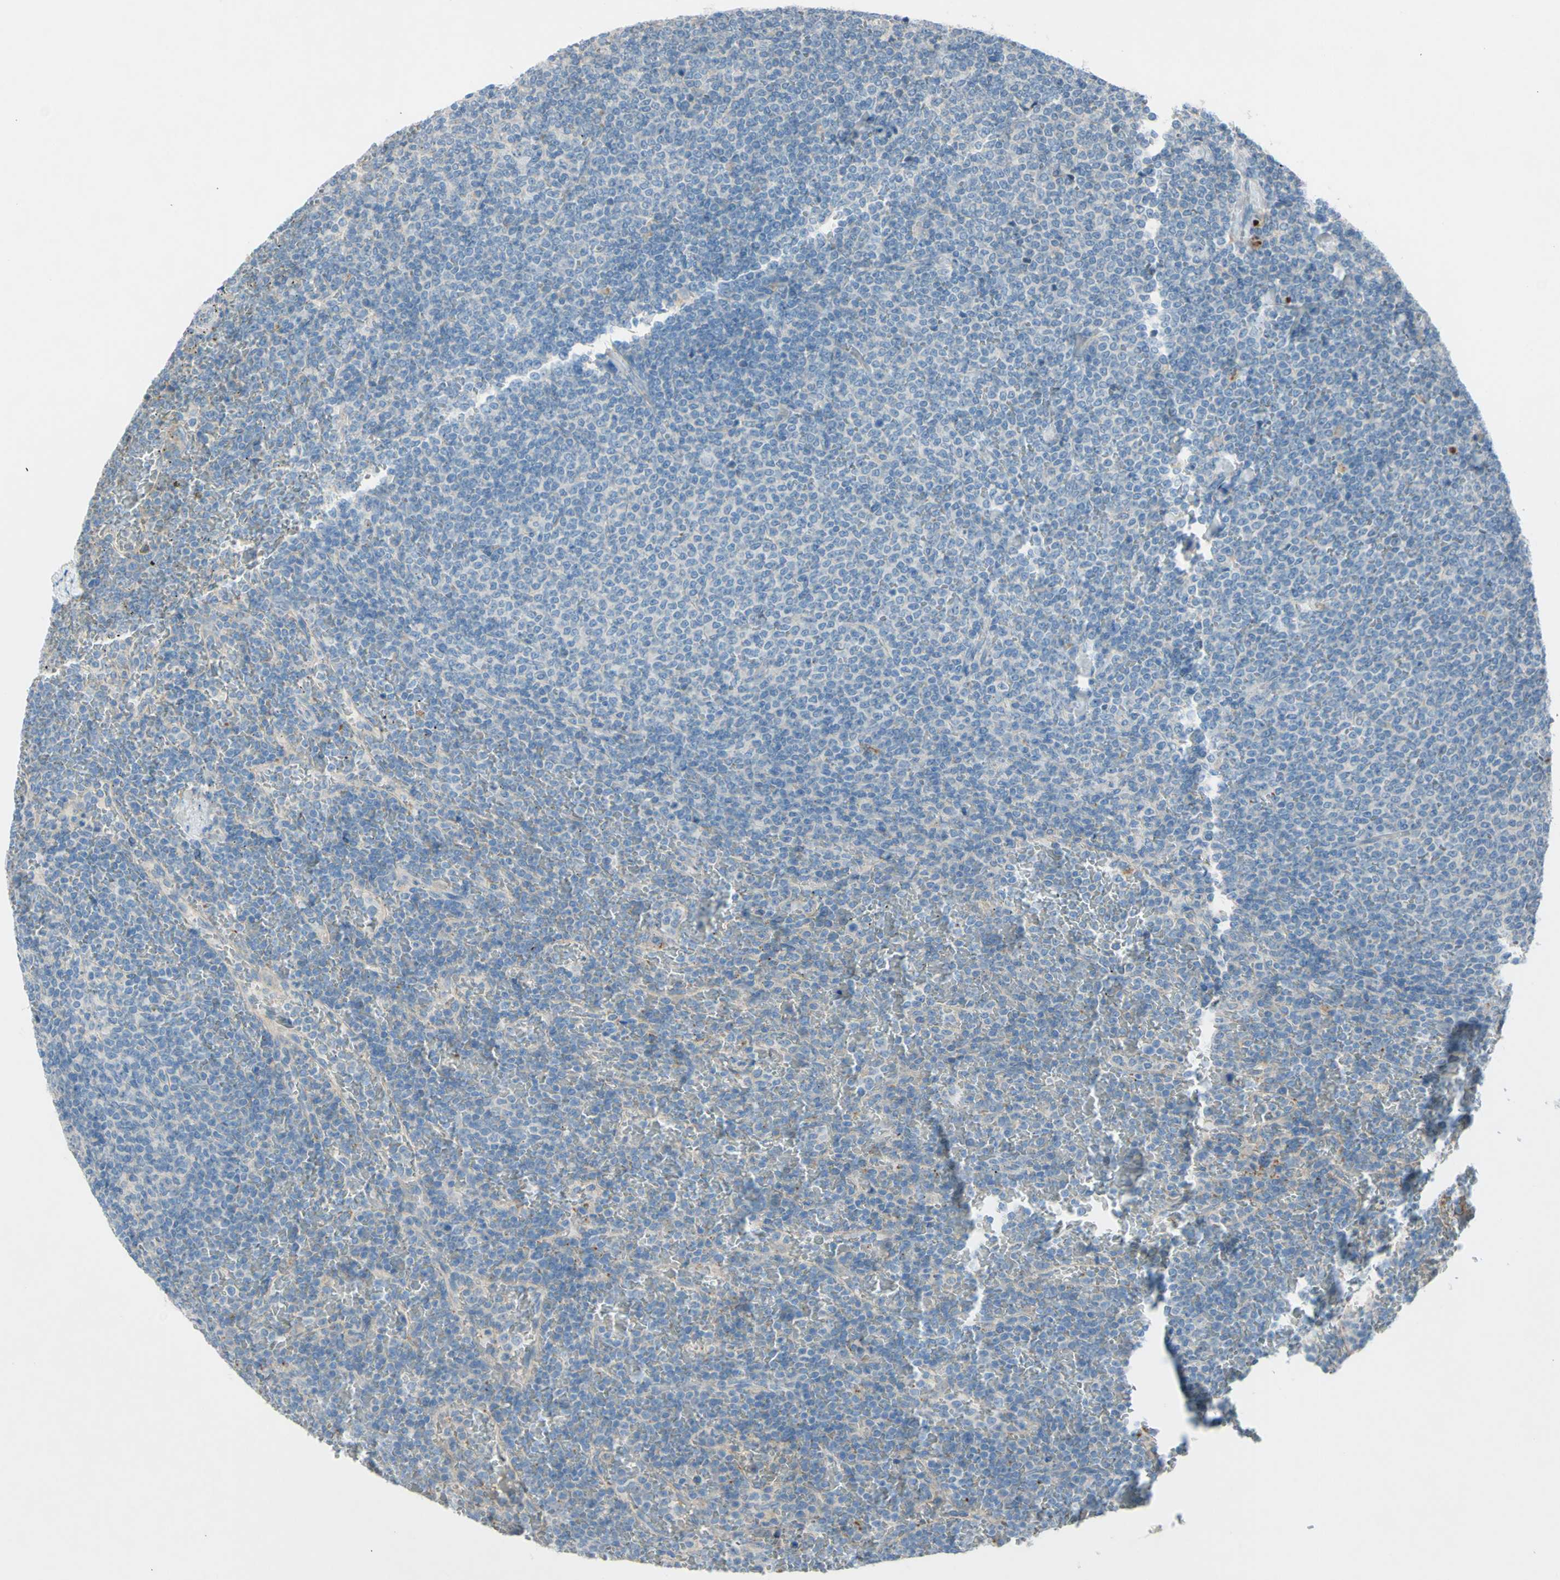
{"staining": {"intensity": "negative", "quantity": "none", "location": "none"}, "tissue": "lymphoma", "cell_type": "Tumor cells", "image_type": "cancer", "snomed": [{"axis": "morphology", "description": "Malignant lymphoma, non-Hodgkin's type, Low grade"}, {"axis": "topography", "description": "Spleen"}], "caption": "Protein analysis of lymphoma demonstrates no significant expression in tumor cells.", "gene": "ATRN", "patient": {"sex": "female", "age": 77}}